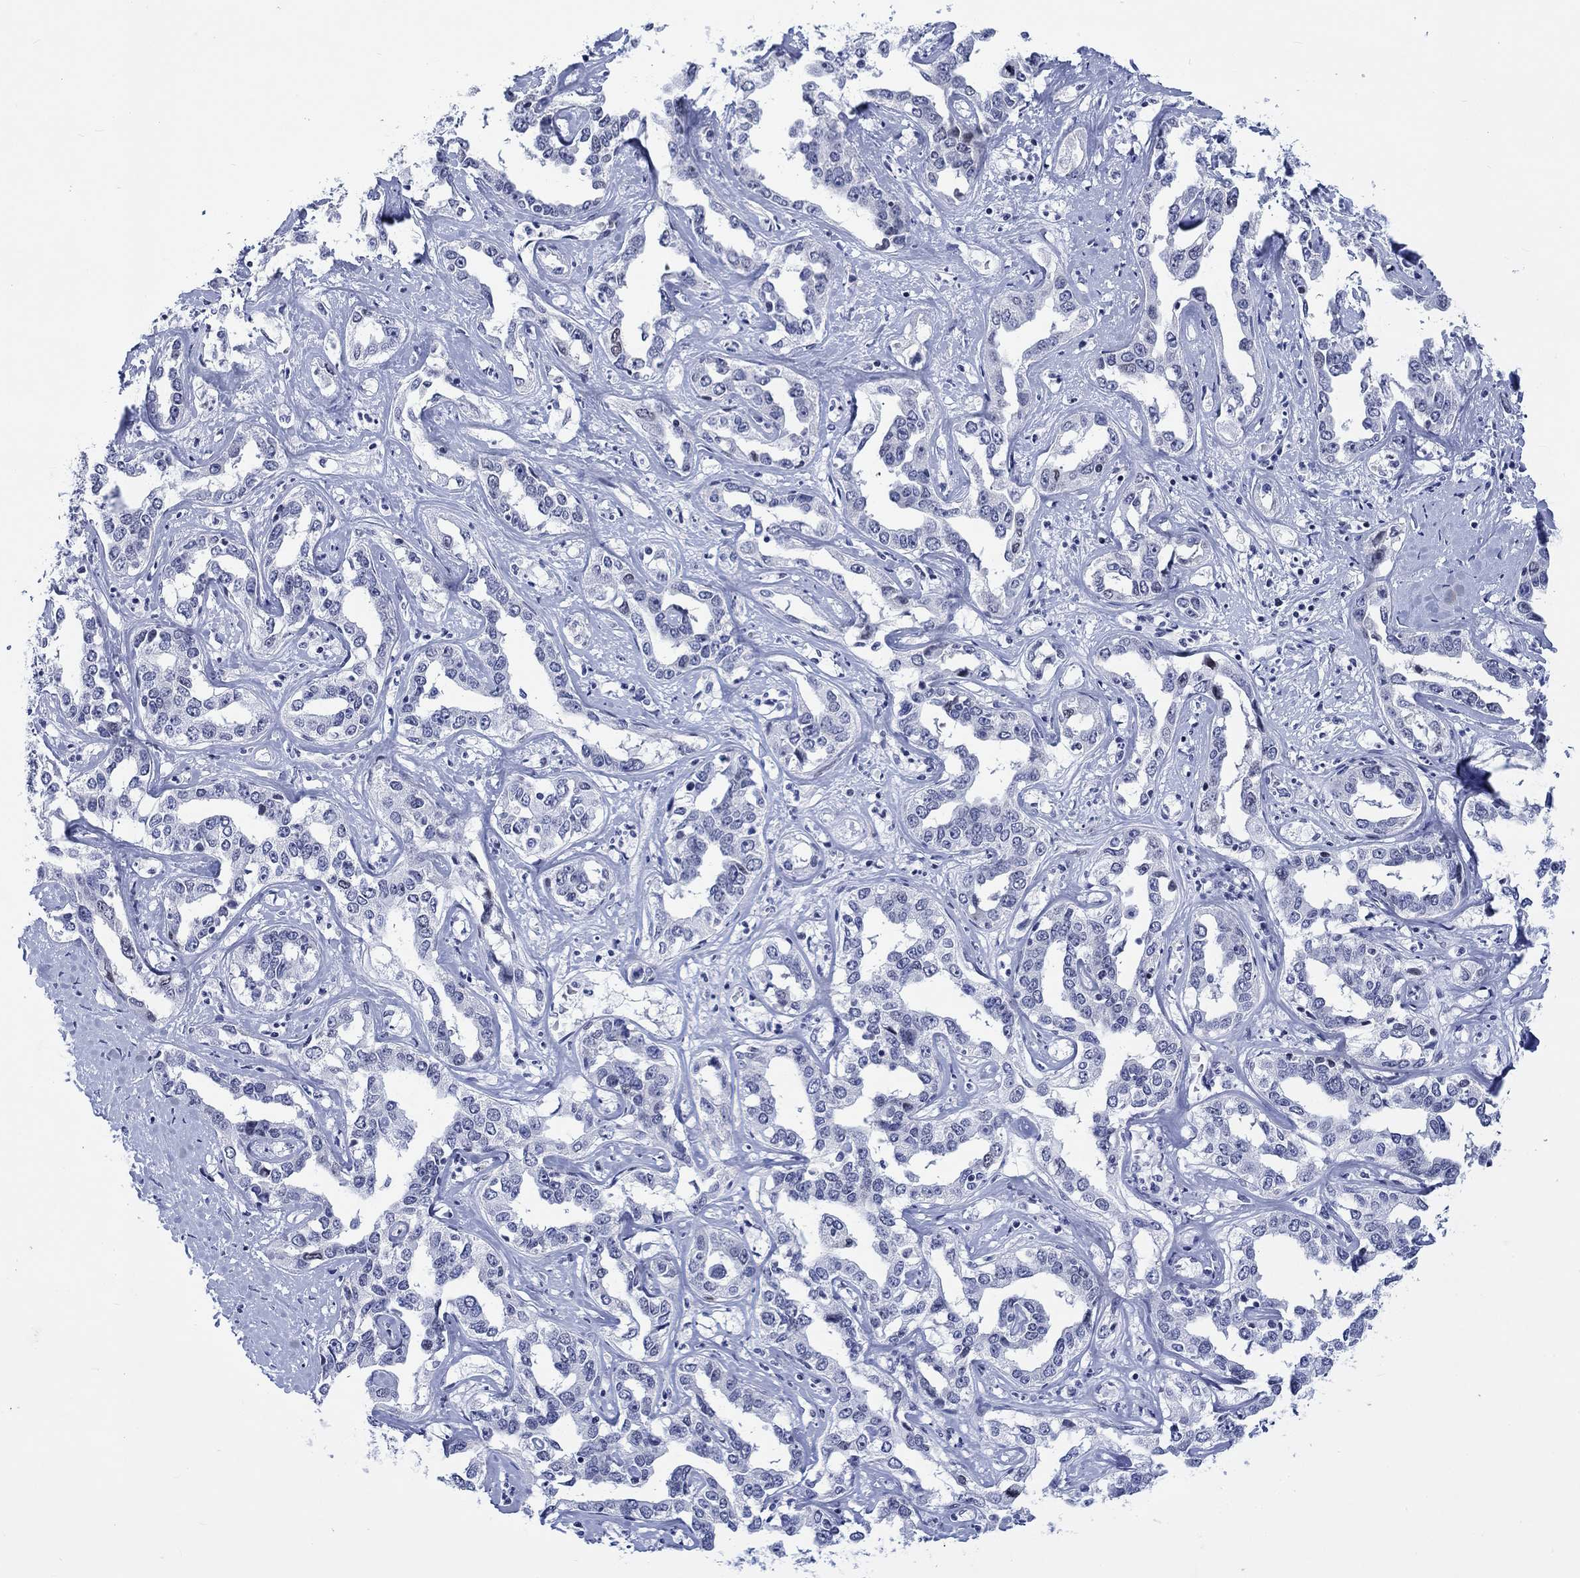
{"staining": {"intensity": "negative", "quantity": "none", "location": "none"}, "tissue": "liver cancer", "cell_type": "Tumor cells", "image_type": "cancer", "snomed": [{"axis": "morphology", "description": "Cholangiocarcinoma"}, {"axis": "topography", "description": "Liver"}], "caption": "This is an immunohistochemistry photomicrograph of human liver cancer. There is no staining in tumor cells.", "gene": "CDCA2", "patient": {"sex": "male", "age": 59}}